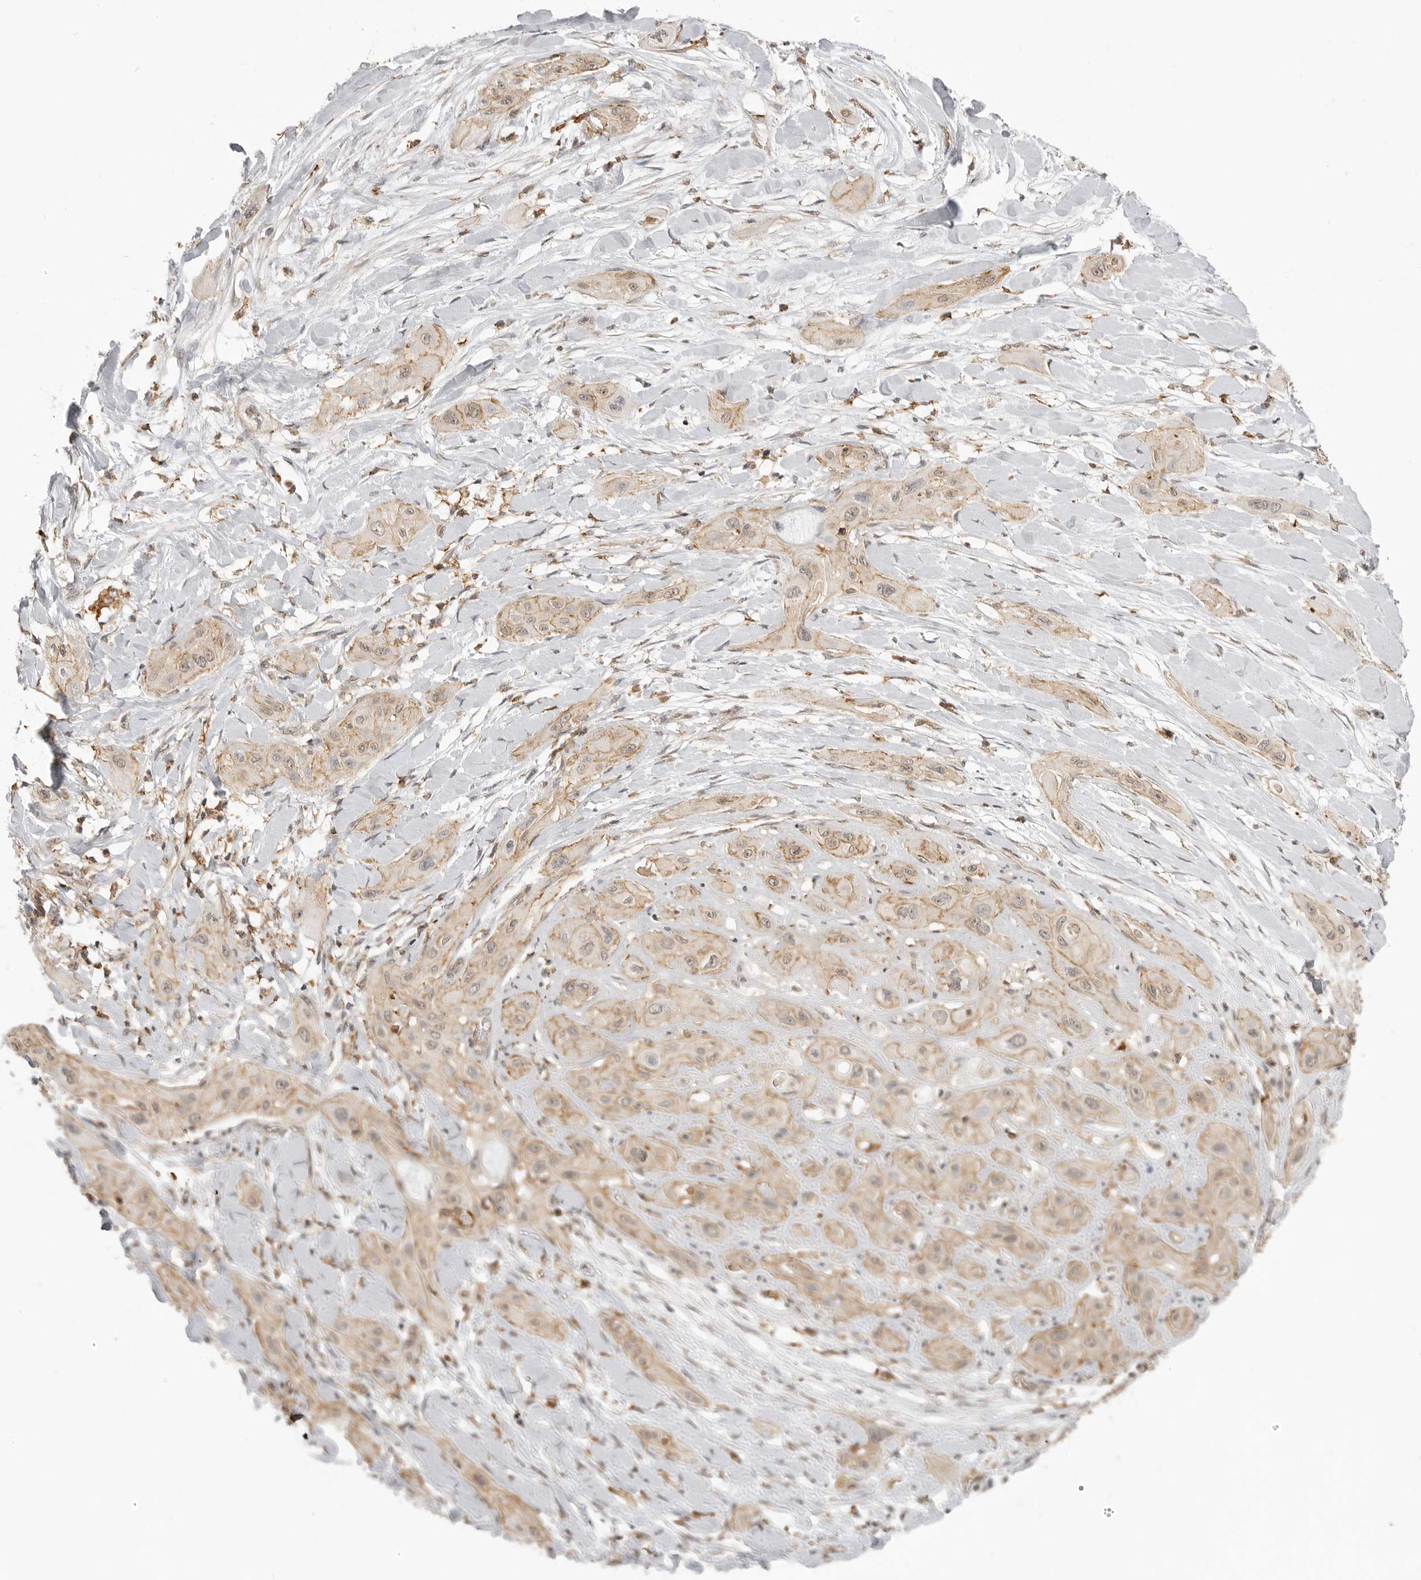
{"staining": {"intensity": "weak", "quantity": ">75%", "location": "cytoplasmic/membranous"}, "tissue": "lung cancer", "cell_type": "Tumor cells", "image_type": "cancer", "snomed": [{"axis": "morphology", "description": "Squamous cell carcinoma, NOS"}, {"axis": "topography", "description": "Lung"}], "caption": "Tumor cells exhibit low levels of weak cytoplasmic/membranous staining in approximately >75% of cells in human lung cancer (squamous cell carcinoma).", "gene": "GPC2", "patient": {"sex": "female", "age": 47}}